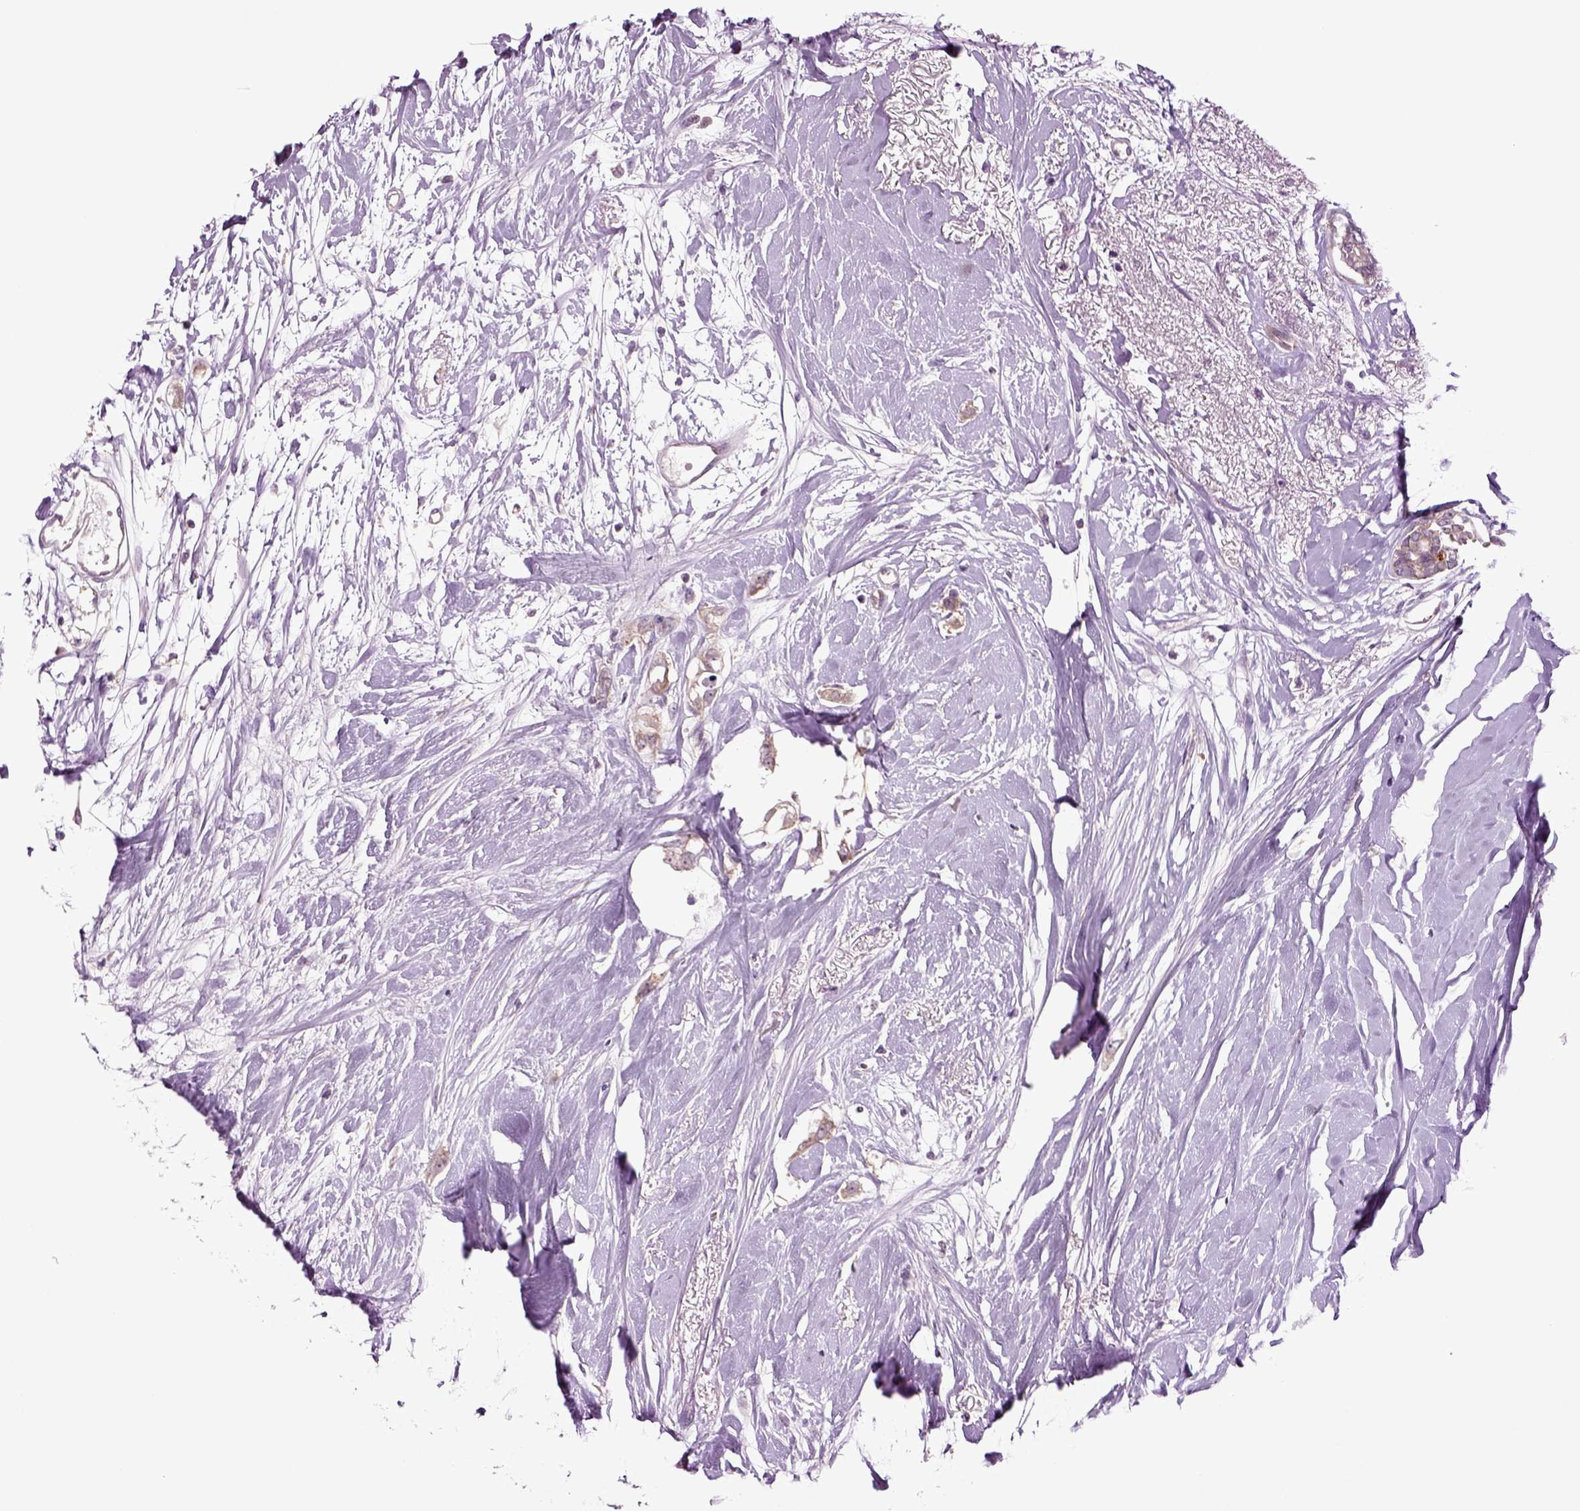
{"staining": {"intensity": "weak", "quantity": ">75%", "location": "cytoplasmic/membranous"}, "tissue": "breast cancer", "cell_type": "Tumor cells", "image_type": "cancer", "snomed": [{"axis": "morphology", "description": "Duct carcinoma"}, {"axis": "topography", "description": "Breast"}], "caption": "Immunohistochemical staining of human breast infiltrating ductal carcinoma displays low levels of weak cytoplasmic/membranous staining in approximately >75% of tumor cells.", "gene": "PLCH2", "patient": {"sex": "female", "age": 40}}